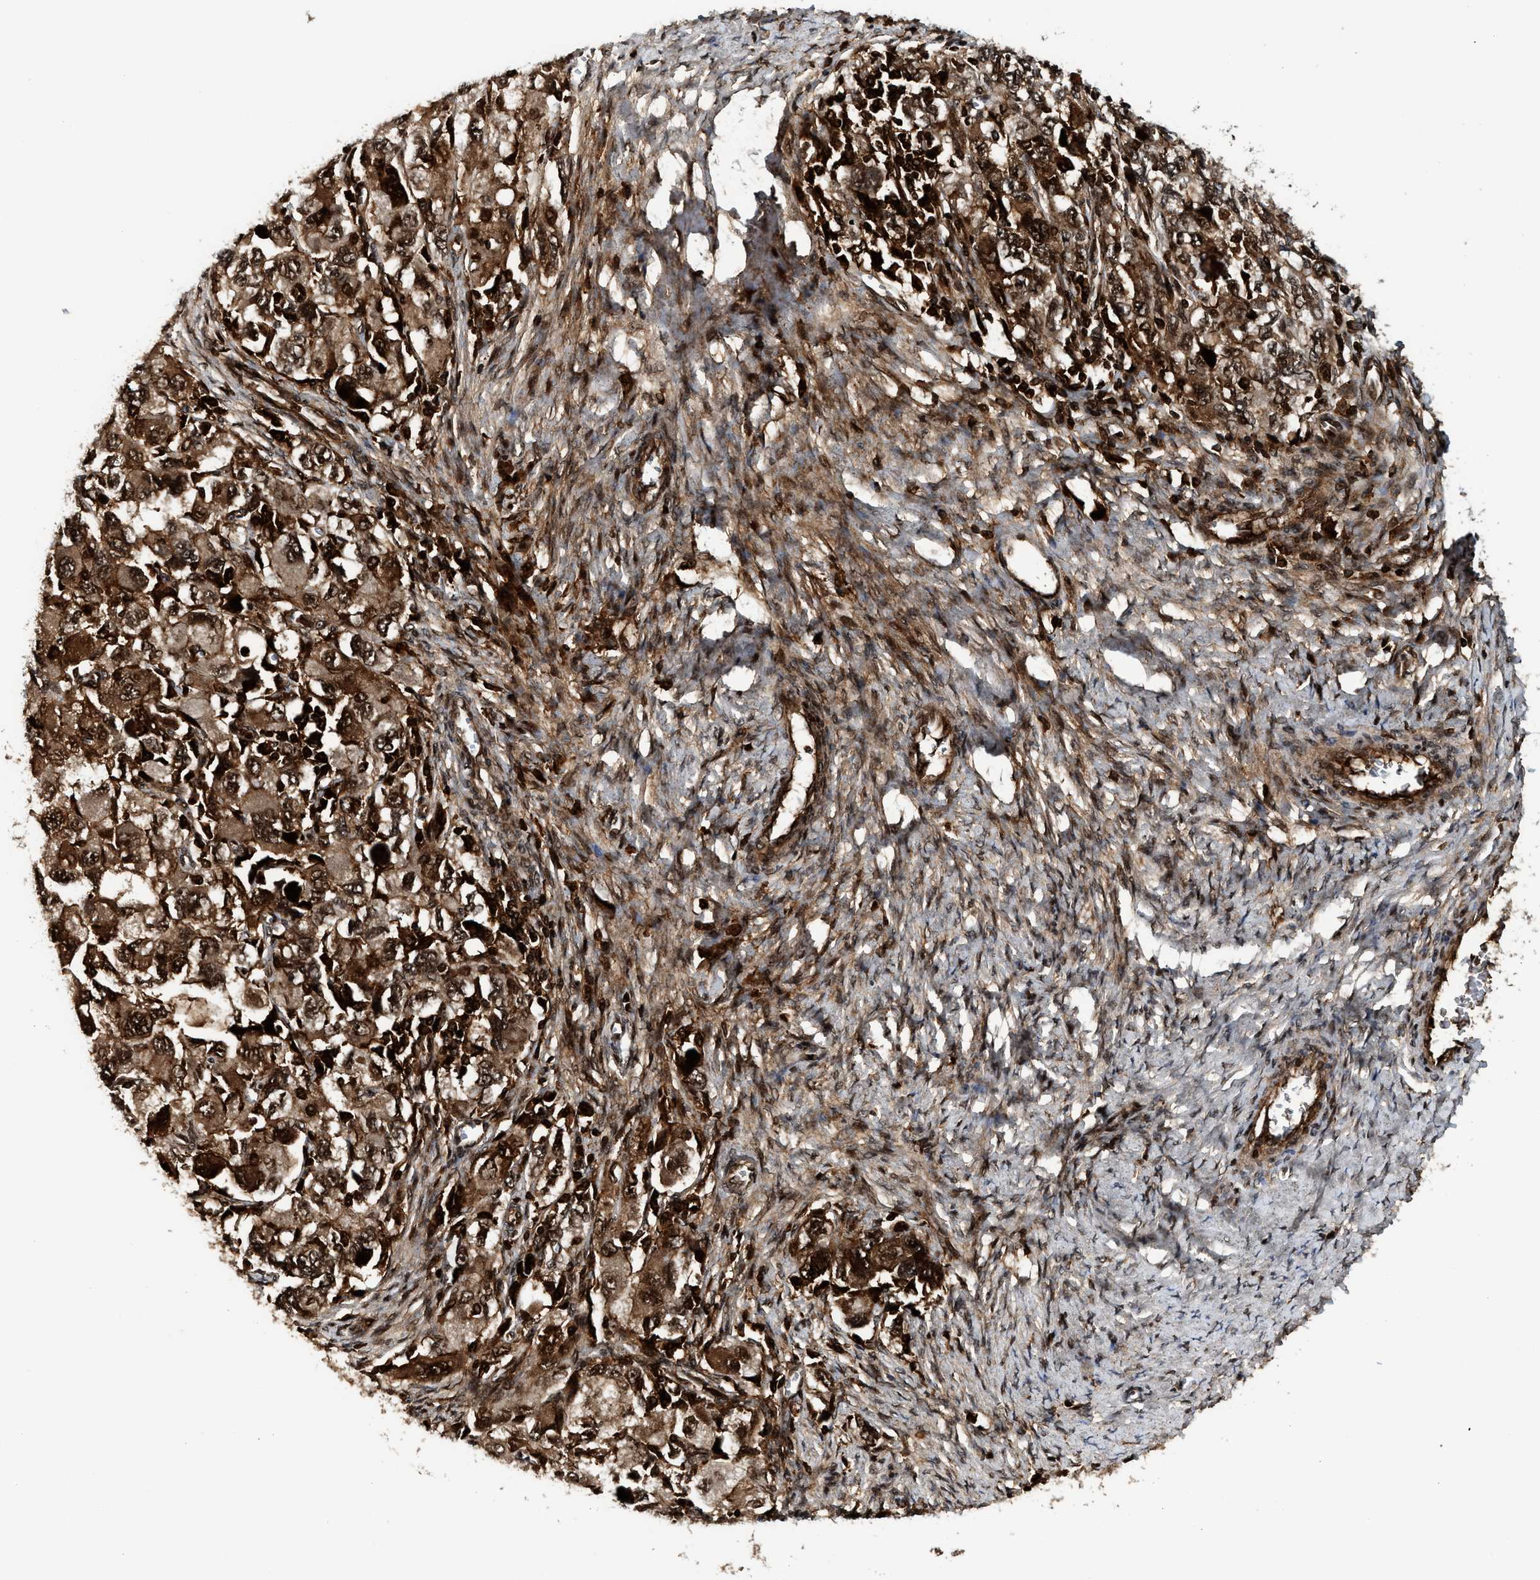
{"staining": {"intensity": "strong", "quantity": ">75%", "location": "cytoplasmic/membranous,nuclear"}, "tissue": "ovarian cancer", "cell_type": "Tumor cells", "image_type": "cancer", "snomed": [{"axis": "morphology", "description": "Carcinoma, NOS"}, {"axis": "morphology", "description": "Cystadenocarcinoma, serous, NOS"}, {"axis": "topography", "description": "Ovary"}], "caption": "Tumor cells demonstrate high levels of strong cytoplasmic/membranous and nuclear expression in approximately >75% of cells in serous cystadenocarcinoma (ovarian).", "gene": "MDM2", "patient": {"sex": "female", "age": 69}}